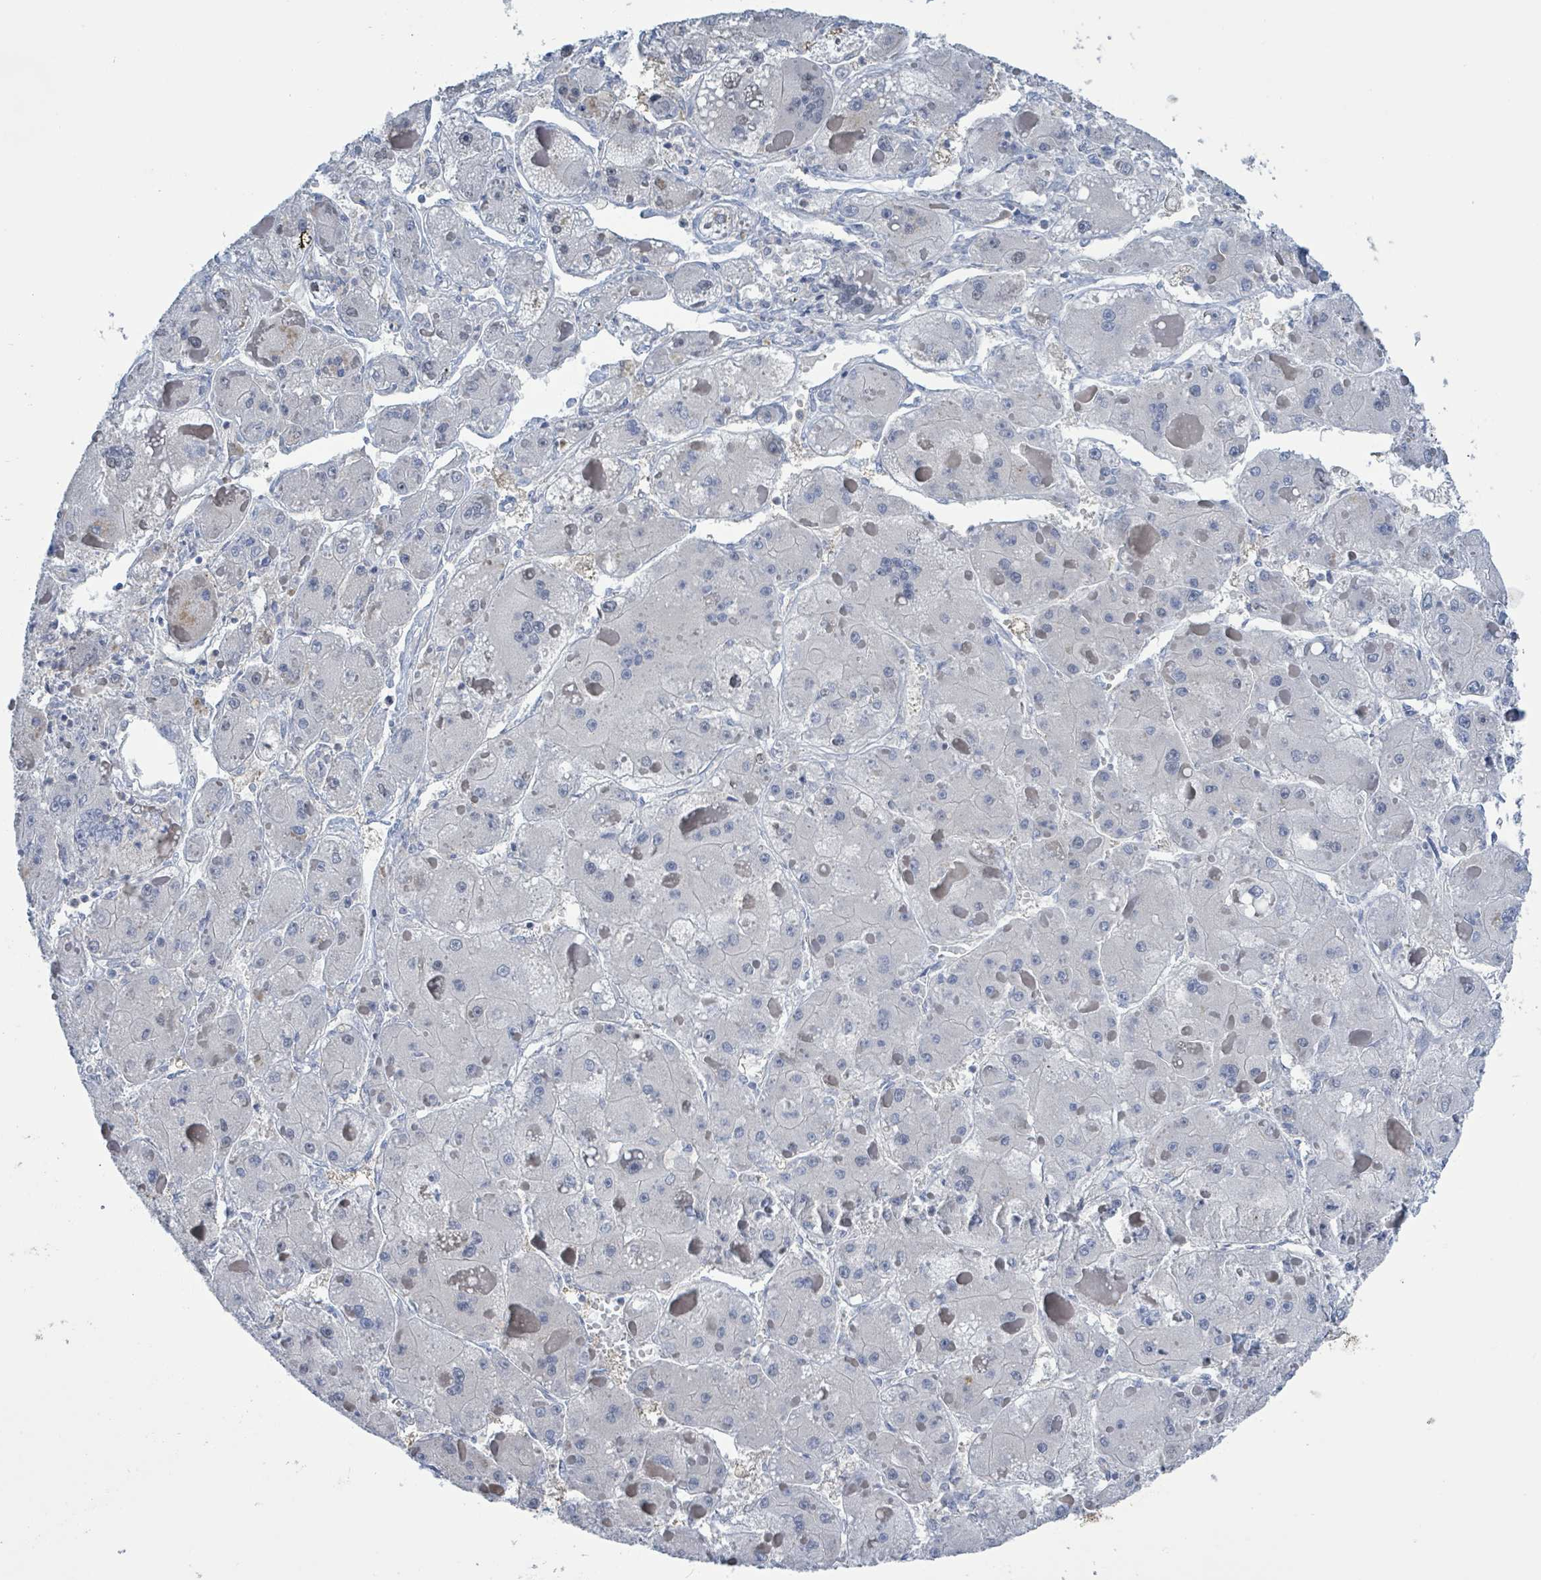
{"staining": {"intensity": "negative", "quantity": "none", "location": "none"}, "tissue": "liver cancer", "cell_type": "Tumor cells", "image_type": "cancer", "snomed": [{"axis": "morphology", "description": "Carcinoma, Hepatocellular, NOS"}, {"axis": "topography", "description": "Liver"}], "caption": "This is an immunohistochemistry (IHC) photomicrograph of liver cancer (hepatocellular carcinoma). There is no expression in tumor cells.", "gene": "DGKZ", "patient": {"sex": "female", "age": 73}}